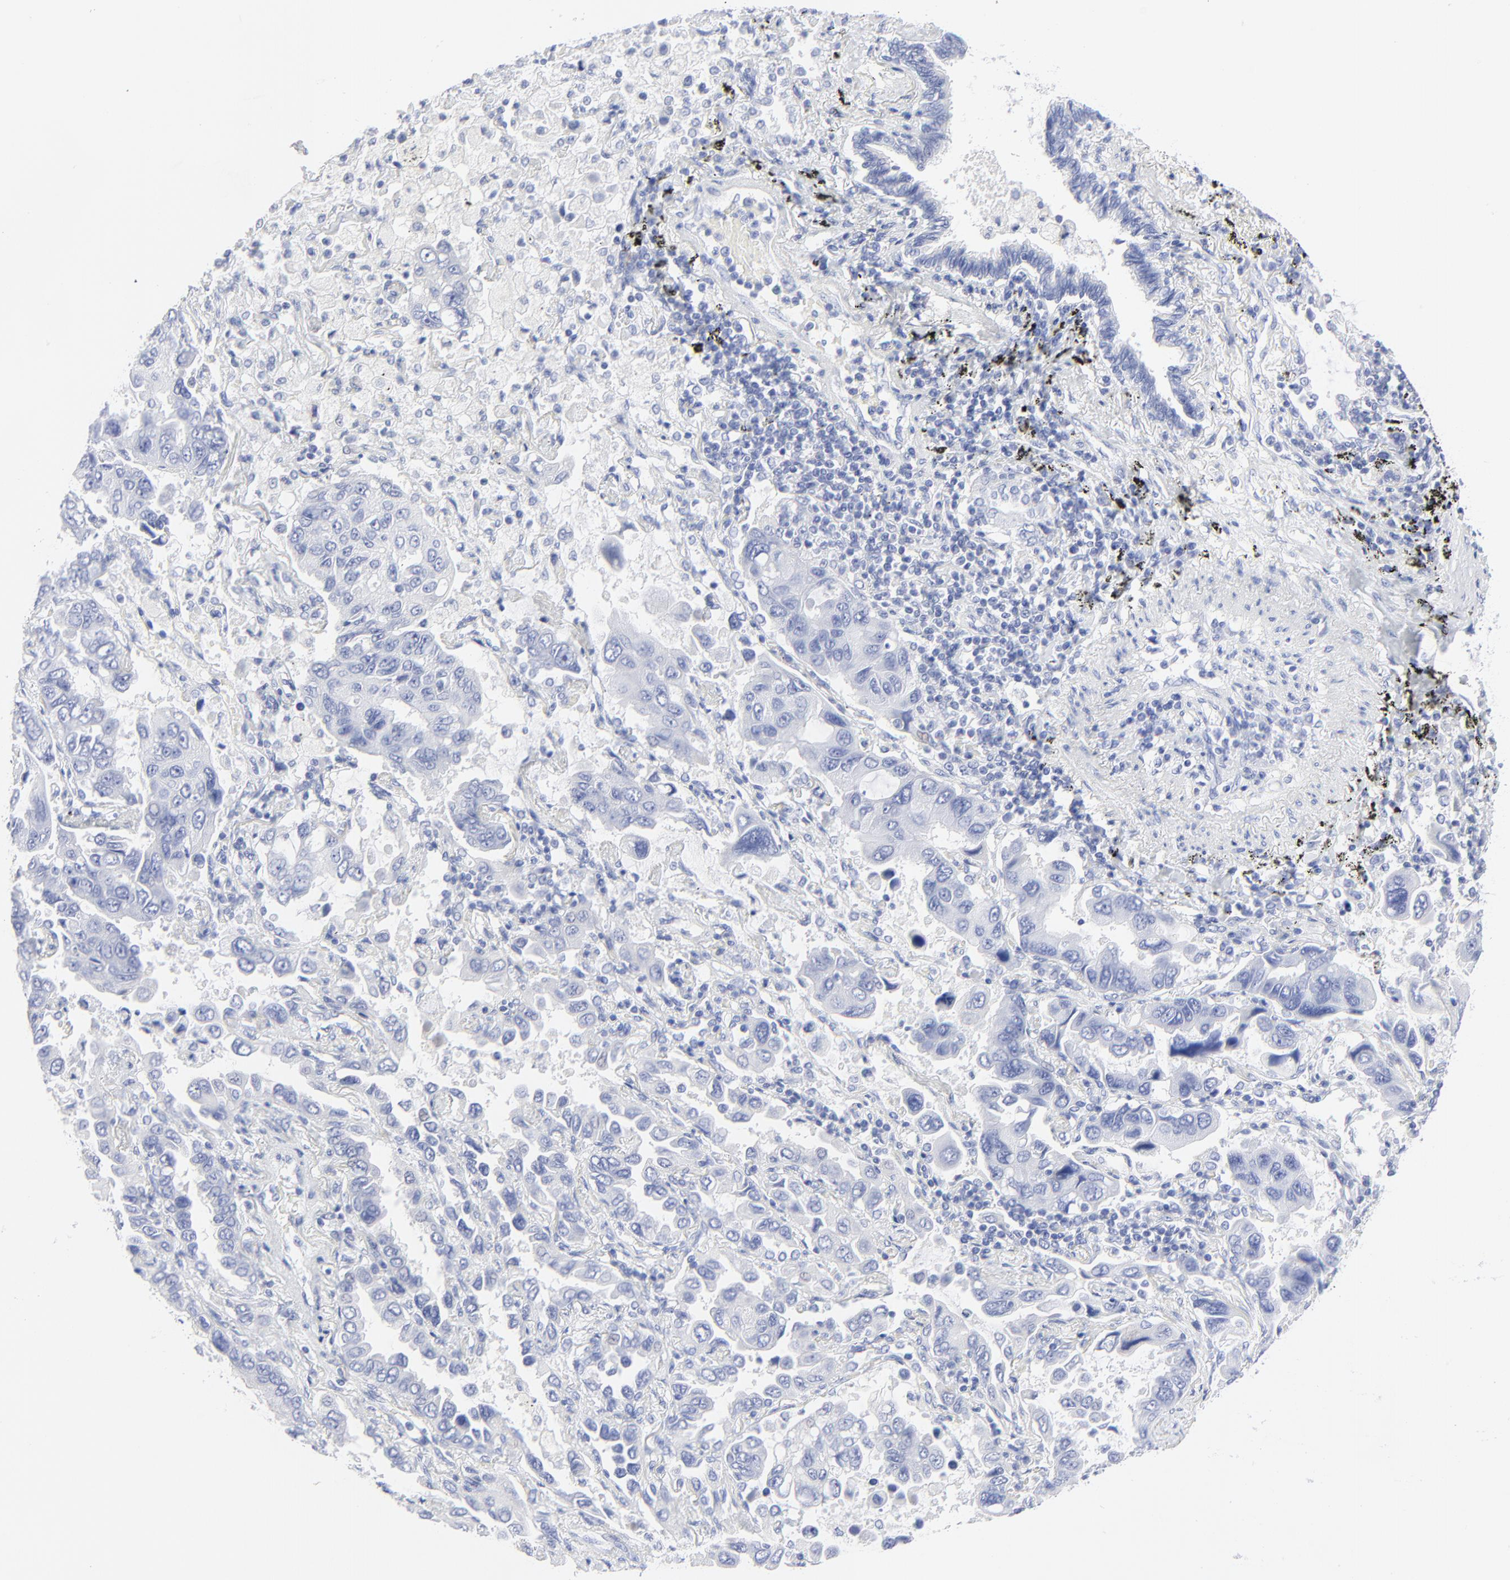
{"staining": {"intensity": "negative", "quantity": "none", "location": "none"}, "tissue": "lung cancer", "cell_type": "Tumor cells", "image_type": "cancer", "snomed": [{"axis": "morphology", "description": "Adenocarcinoma, NOS"}, {"axis": "topography", "description": "Lung"}], "caption": "Immunohistochemical staining of lung cancer (adenocarcinoma) displays no significant positivity in tumor cells.", "gene": "PSD3", "patient": {"sex": "male", "age": 64}}